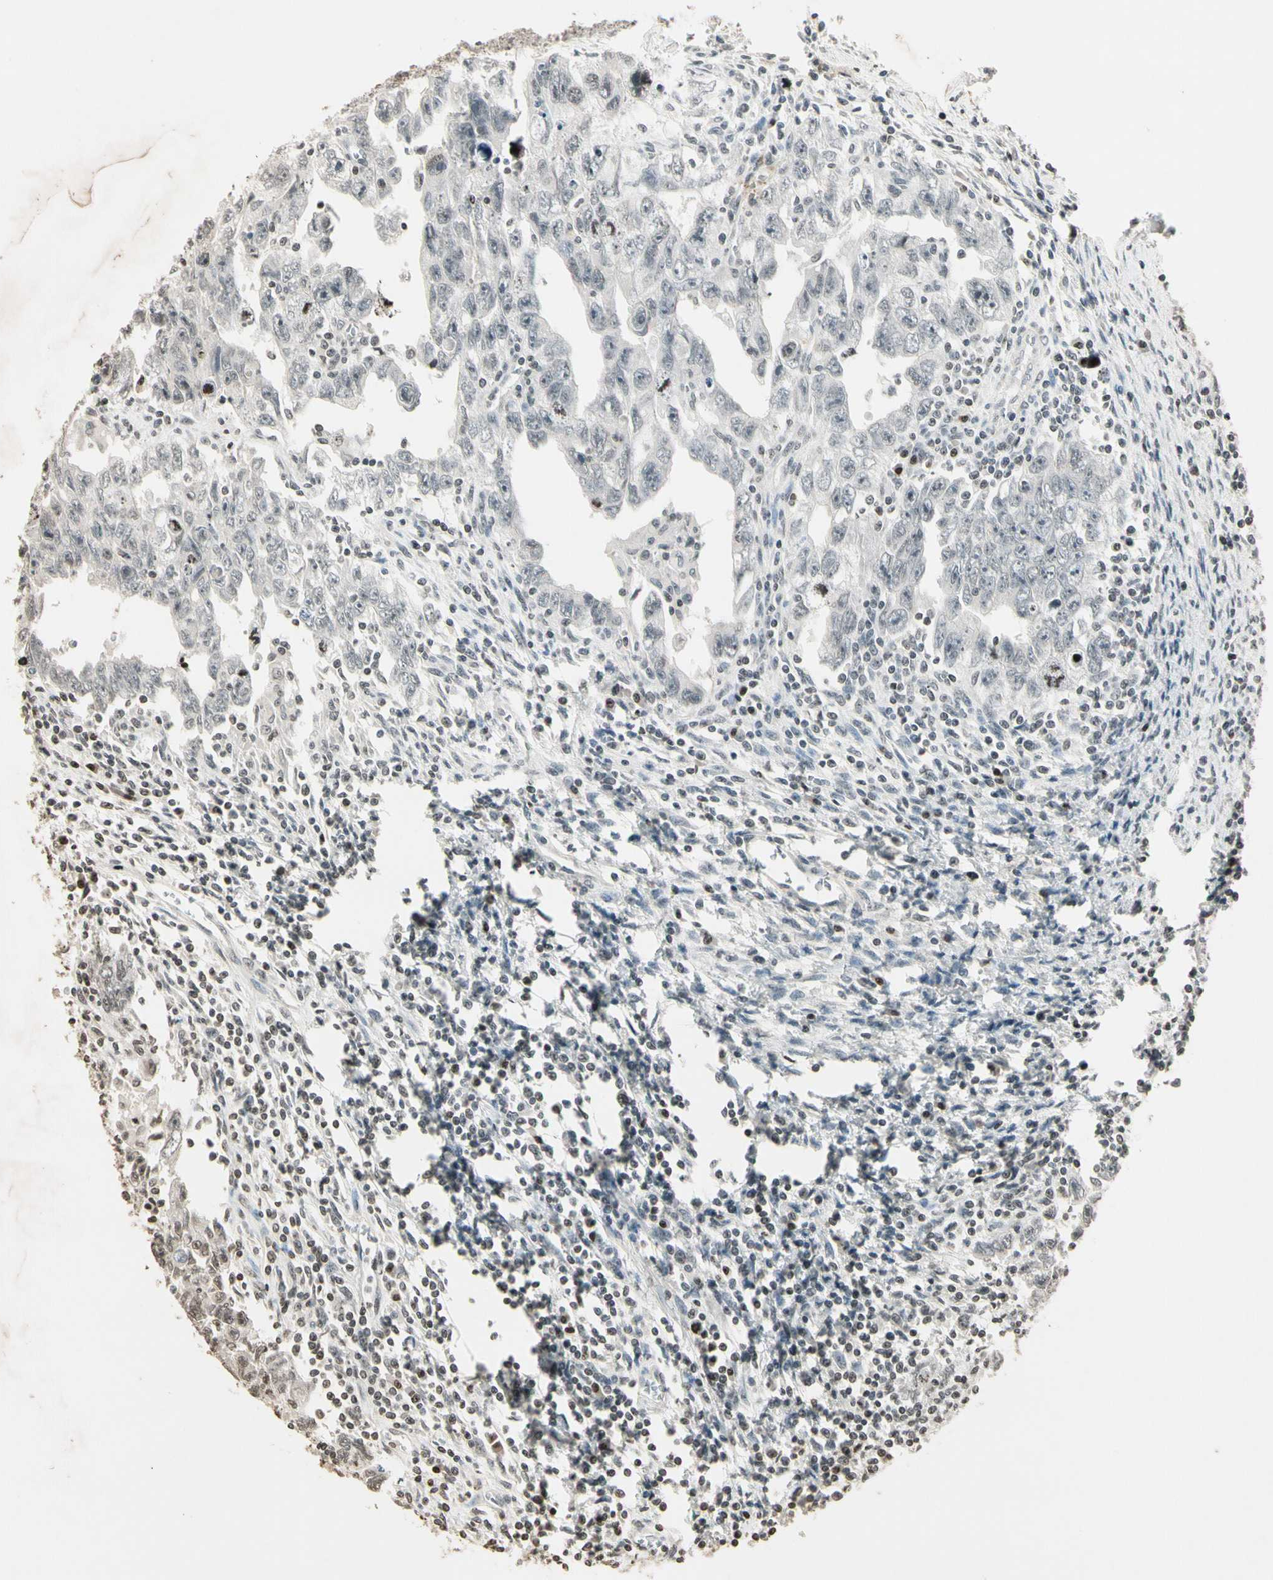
{"staining": {"intensity": "negative", "quantity": "none", "location": "none"}, "tissue": "testis cancer", "cell_type": "Tumor cells", "image_type": "cancer", "snomed": [{"axis": "morphology", "description": "Carcinoma, Embryonal, NOS"}, {"axis": "topography", "description": "Testis"}], "caption": "The immunohistochemistry (IHC) micrograph has no significant staining in tumor cells of testis cancer (embryonal carcinoma) tissue.", "gene": "TOP1", "patient": {"sex": "male", "age": 28}}